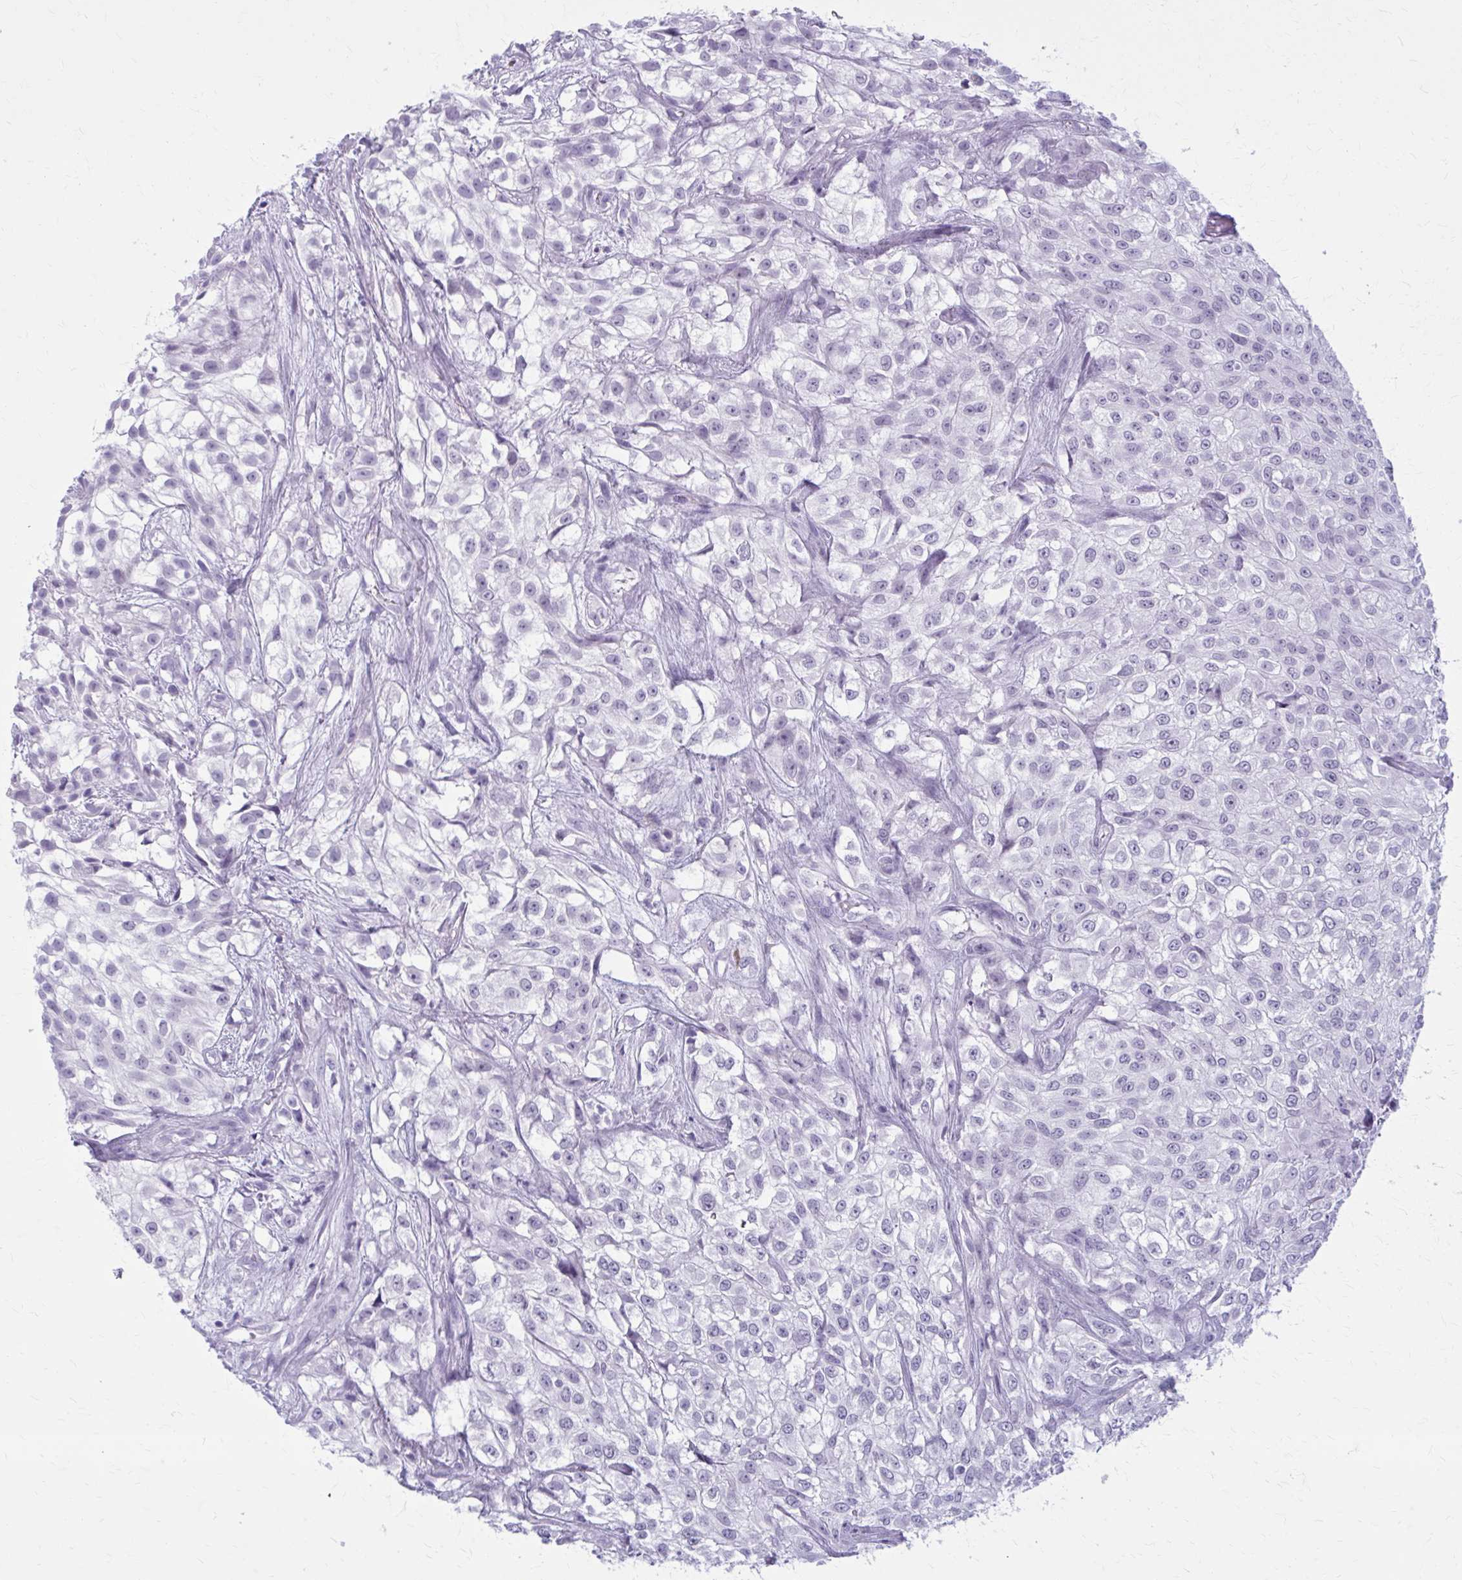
{"staining": {"intensity": "negative", "quantity": "none", "location": "none"}, "tissue": "urothelial cancer", "cell_type": "Tumor cells", "image_type": "cancer", "snomed": [{"axis": "morphology", "description": "Urothelial carcinoma, High grade"}, {"axis": "topography", "description": "Urinary bladder"}], "caption": "Human urothelial cancer stained for a protein using IHC exhibits no expression in tumor cells.", "gene": "ZDHHC7", "patient": {"sex": "male", "age": 56}}